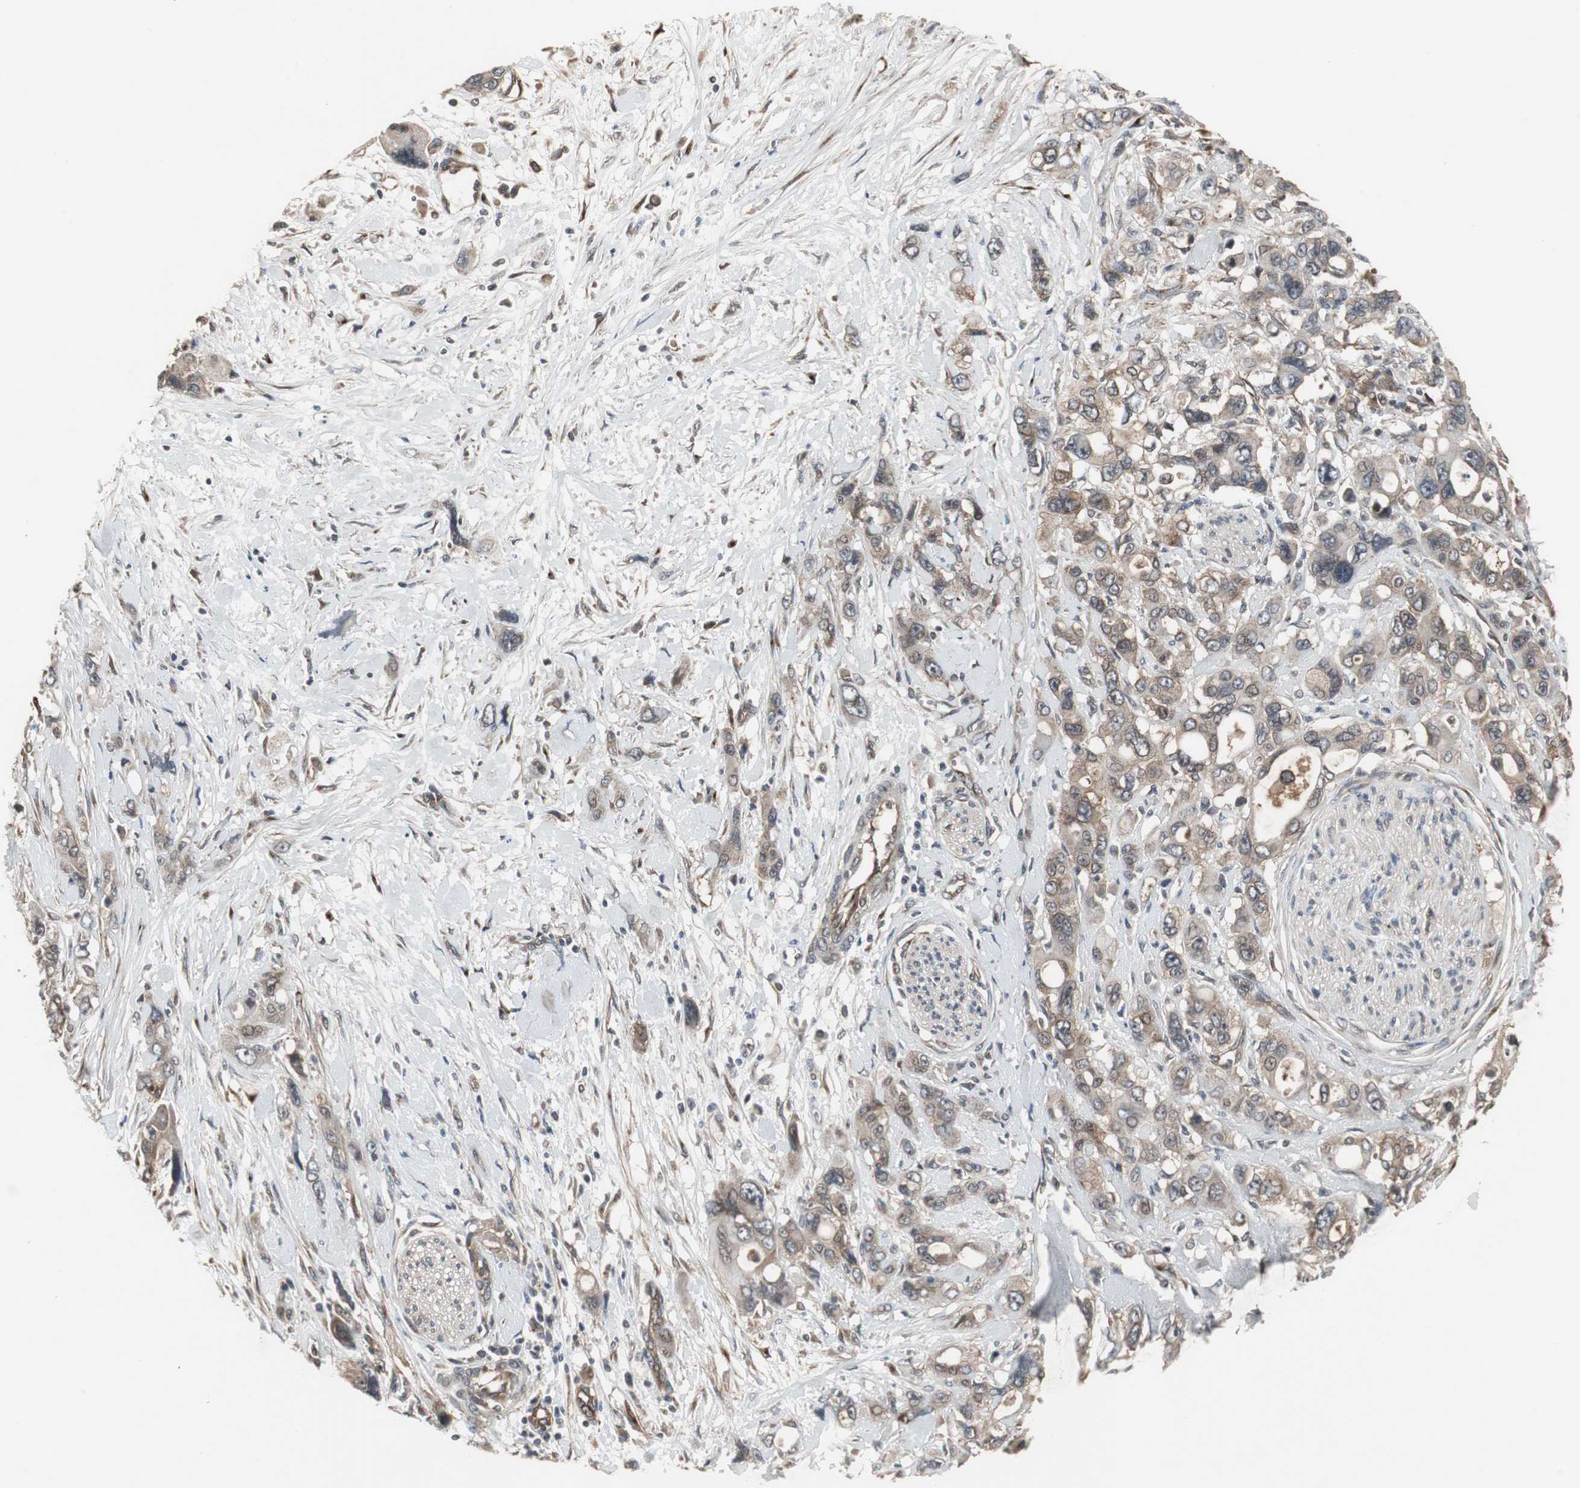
{"staining": {"intensity": "weak", "quantity": "25%-75%", "location": "cytoplasmic/membranous"}, "tissue": "pancreatic cancer", "cell_type": "Tumor cells", "image_type": "cancer", "snomed": [{"axis": "morphology", "description": "Adenocarcinoma, NOS"}, {"axis": "topography", "description": "Pancreas"}], "caption": "IHC (DAB) staining of adenocarcinoma (pancreatic) displays weak cytoplasmic/membranous protein staining in approximately 25%-75% of tumor cells.", "gene": "ATP2B2", "patient": {"sex": "male", "age": 46}}